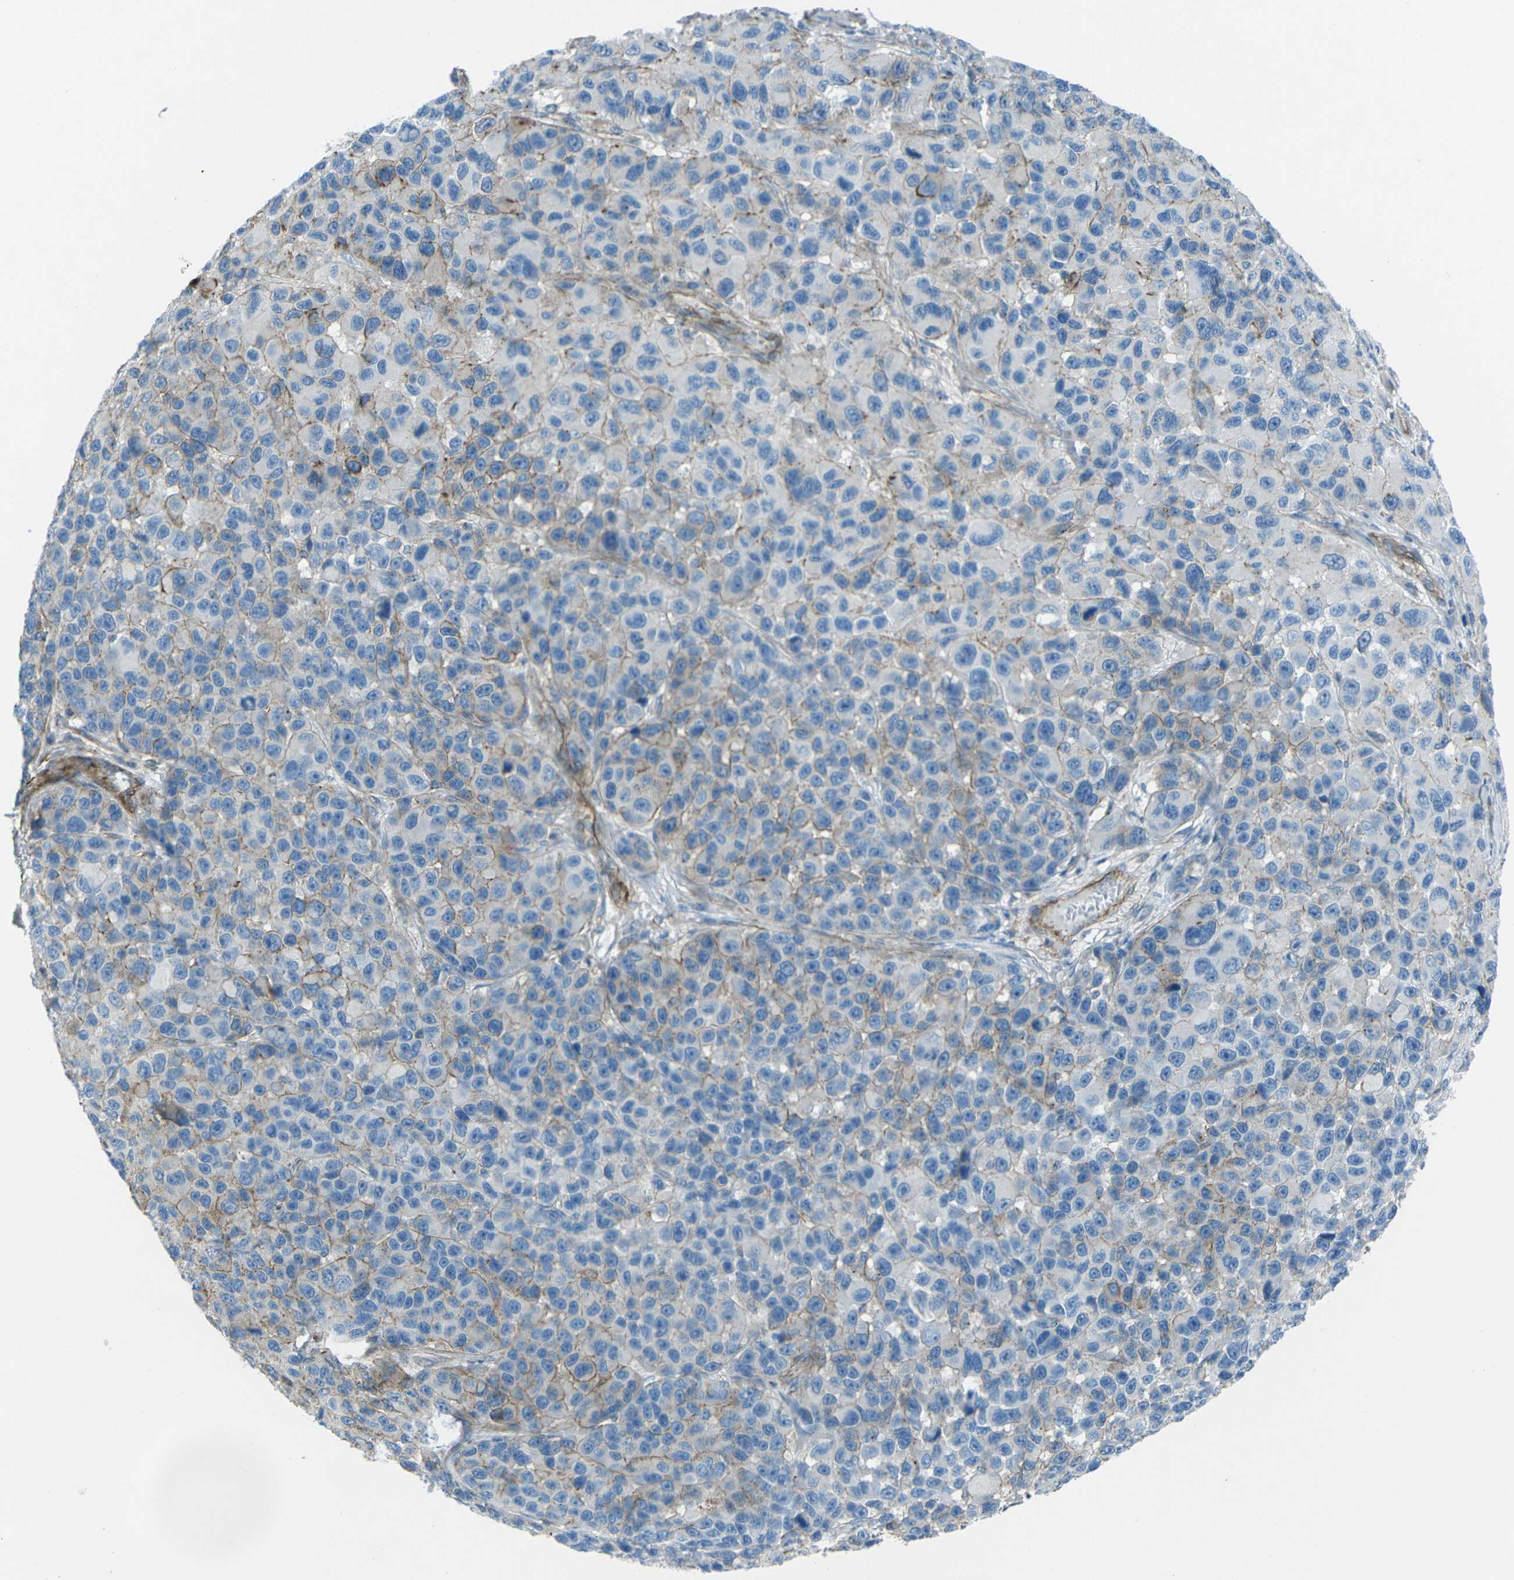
{"staining": {"intensity": "negative", "quantity": "none", "location": "none"}, "tissue": "melanoma", "cell_type": "Tumor cells", "image_type": "cancer", "snomed": [{"axis": "morphology", "description": "Malignant melanoma, NOS"}, {"axis": "topography", "description": "Skin"}], "caption": "This is a histopathology image of immunohistochemistry staining of melanoma, which shows no expression in tumor cells.", "gene": "UTRN", "patient": {"sex": "male", "age": 53}}